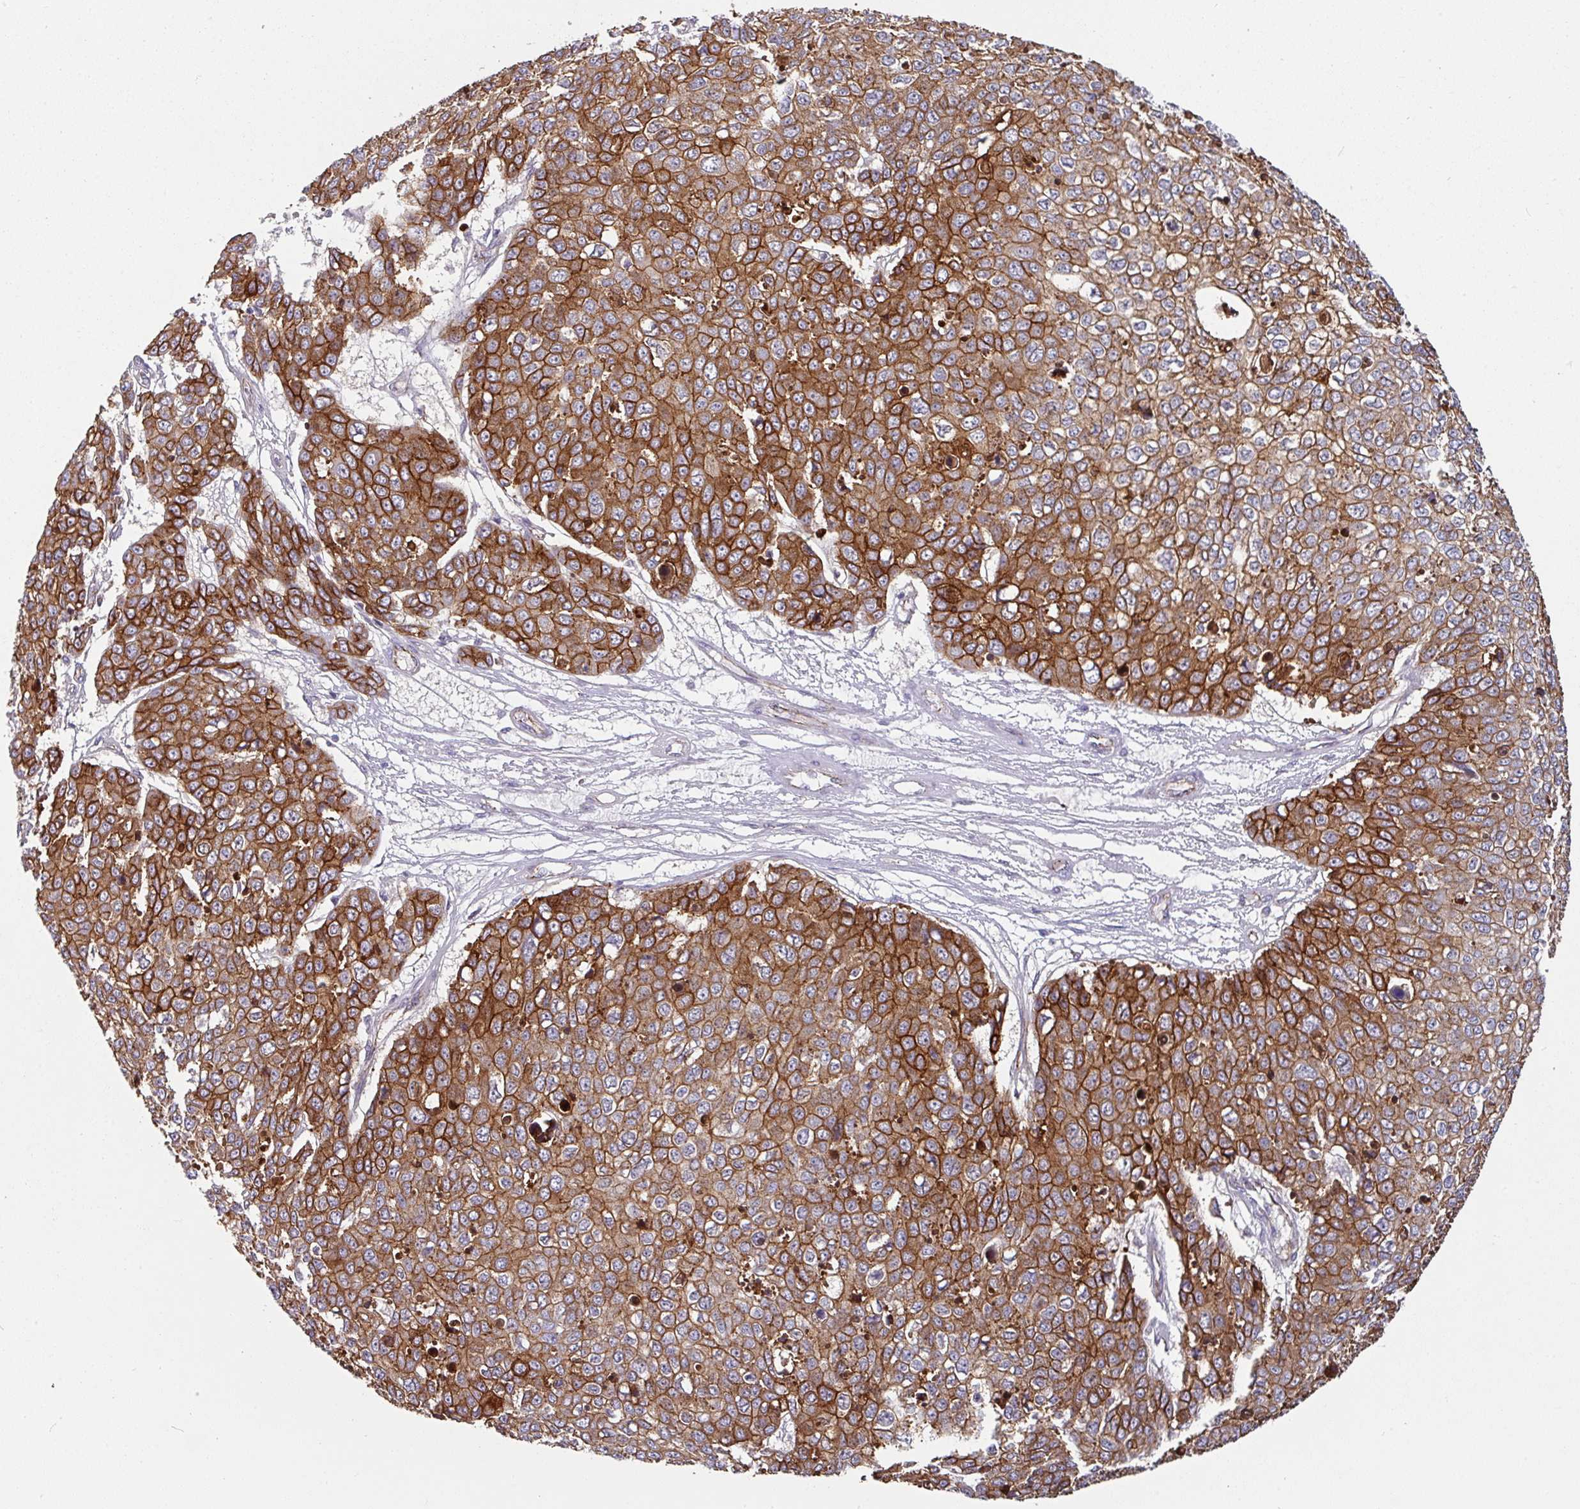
{"staining": {"intensity": "strong", "quantity": ">75%", "location": "cytoplasmic/membranous"}, "tissue": "skin cancer", "cell_type": "Tumor cells", "image_type": "cancer", "snomed": [{"axis": "morphology", "description": "Normal tissue, NOS"}, {"axis": "morphology", "description": "Squamous cell carcinoma, NOS"}, {"axis": "topography", "description": "Skin"}], "caption": "Skin squamous cell carcinoma stained for a protein (brown) displays strong cytoplasmic/membranous positive staining in approximately >75% of tumor cells.", "gene": "JUP", "patient": {"sex": "male", "age": 72}}